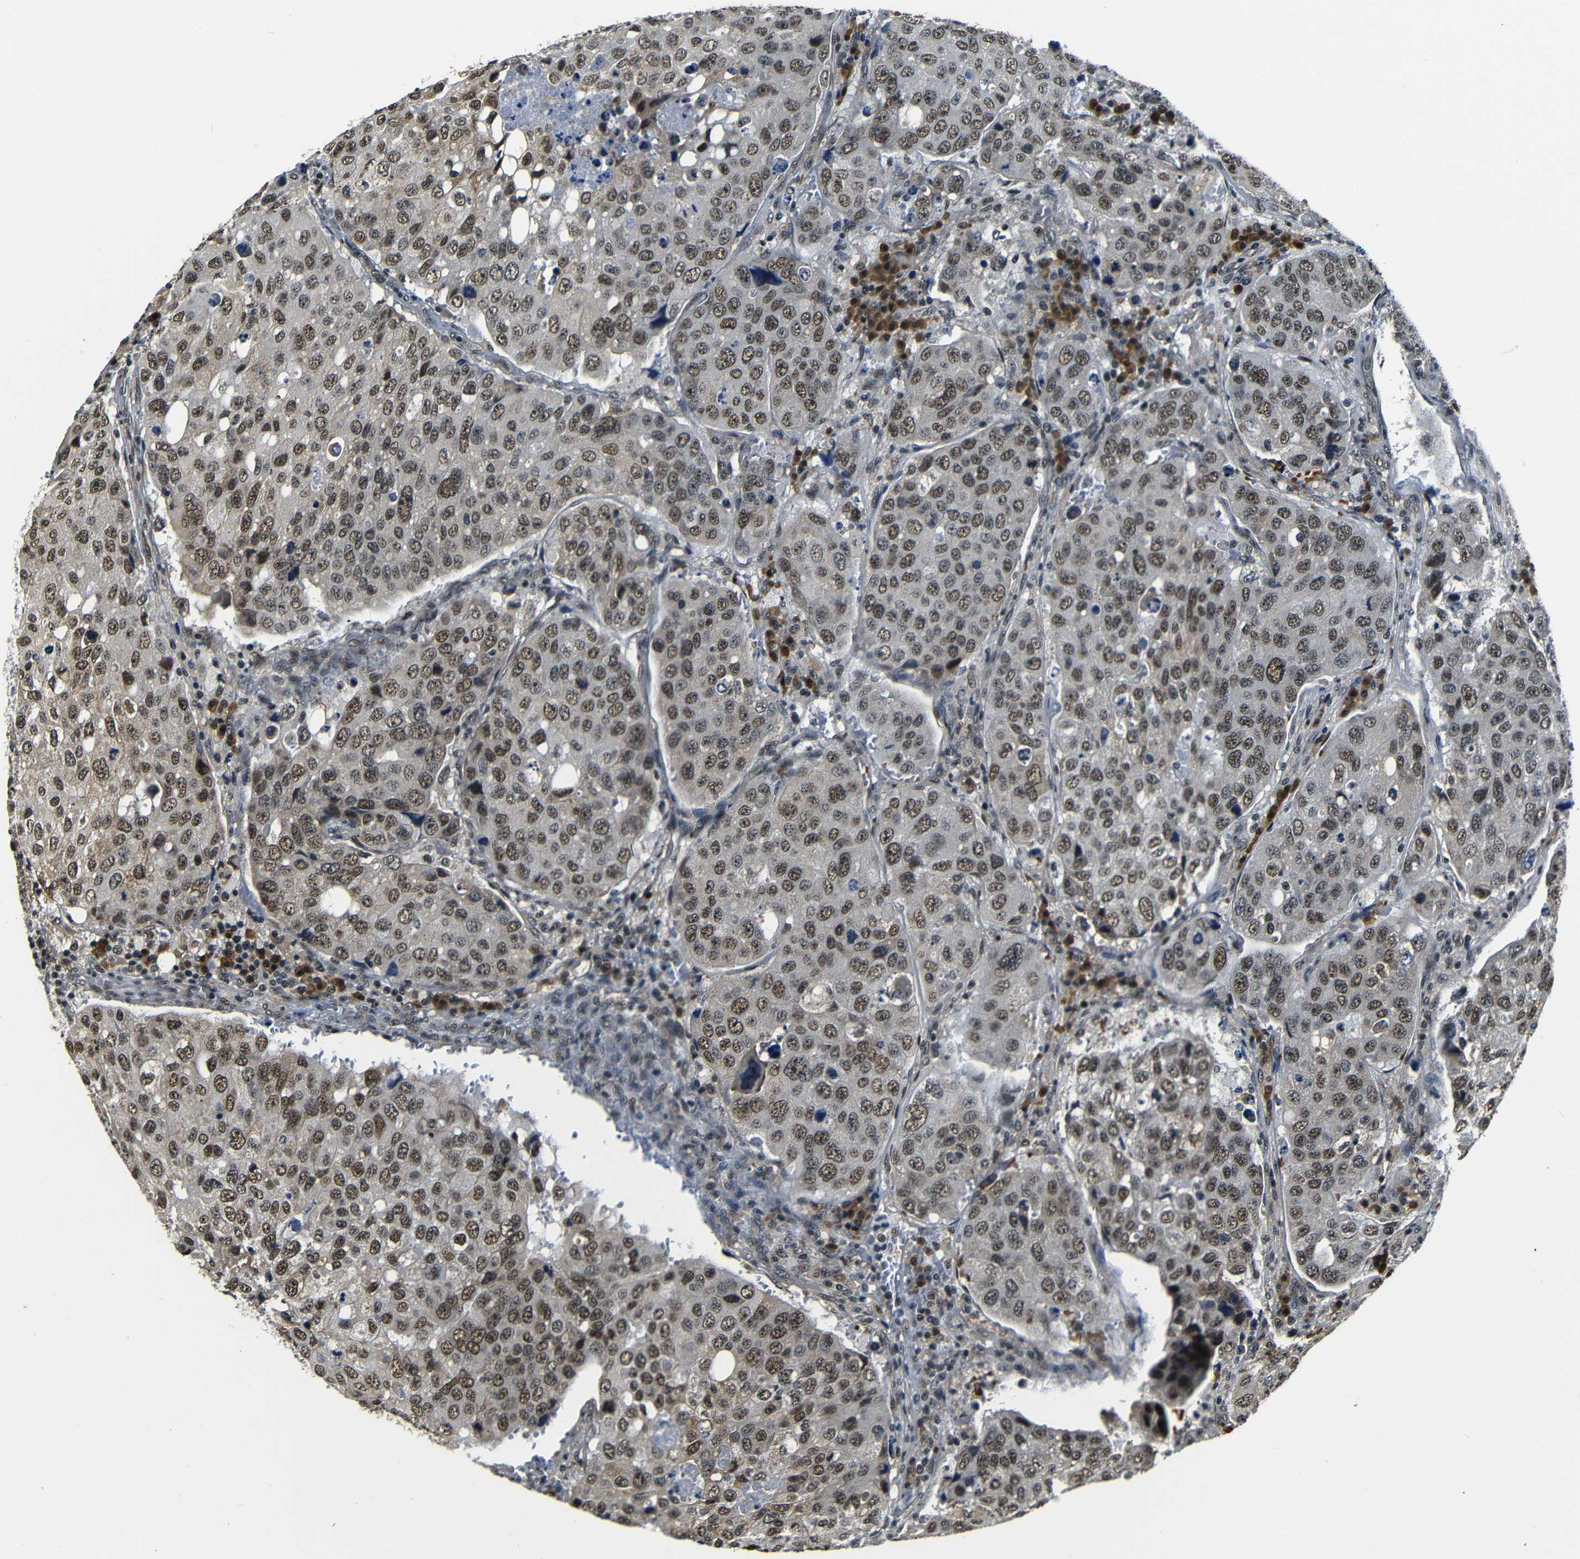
{"staining": {"intensity": "moderate", "quantity": ">75%", "location": "nuclear"}, "tissue": "urothelial cancer", "cell_type": "Tumor cells", "image_type": "cancer", "snomed": [{"axis": "morphology", "description": "Urothelial carcinoma, High grade"}, {"axis": "topography", "description": "Lymph node"}, {"axis": "topography", "description": "Urinary bladder"}], "caption": "High-power microscopy captured an immunohistochemistry (IHC) micrograph of urothelial cancer, revealing moderate nuclear staining in about >75% of tumor cells.", "gene": "FOXD4", "patient": {"sex": "male", "age": 51}}